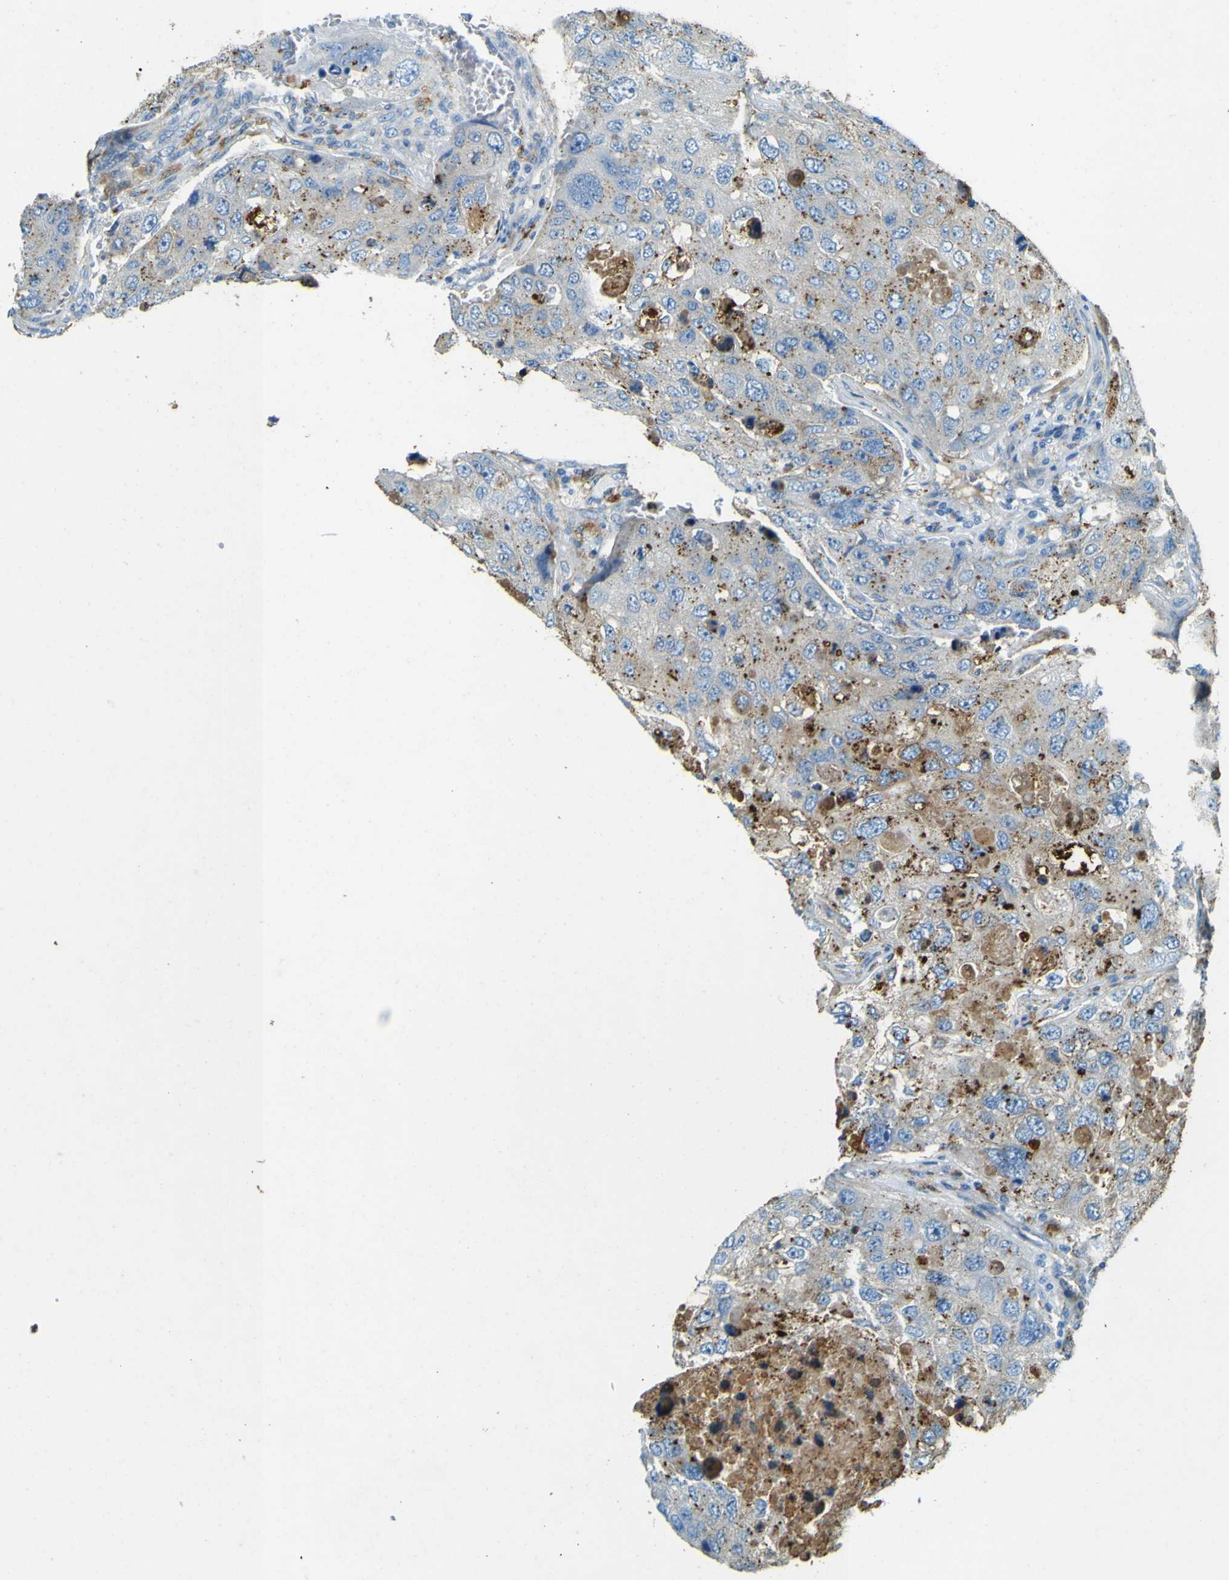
{"staining": {"intensity": "moderate", "quantity": "25%-75%", "location": "cytoplasmic/membranous"}, "tissue": "urothelial cancer", "cell_type": "Tumor cells", "image_type": "cancer", "snomed": [{"axis": "morphology", "description": "Urothelial carcinoma, High grade"}, {"axis": "topography", "description": "Lymph node"}, {"axis": "topography", "description": "Urinary bladder"}], "caption": "Urothelial cancer tissue shows moderate cytoplasmic/membranous expression in about 25%-75% of tumor cells, visualized by immunohistochemistry.", "gene": "PDE9A", "patient": {"sex": "male", "age": 51}}